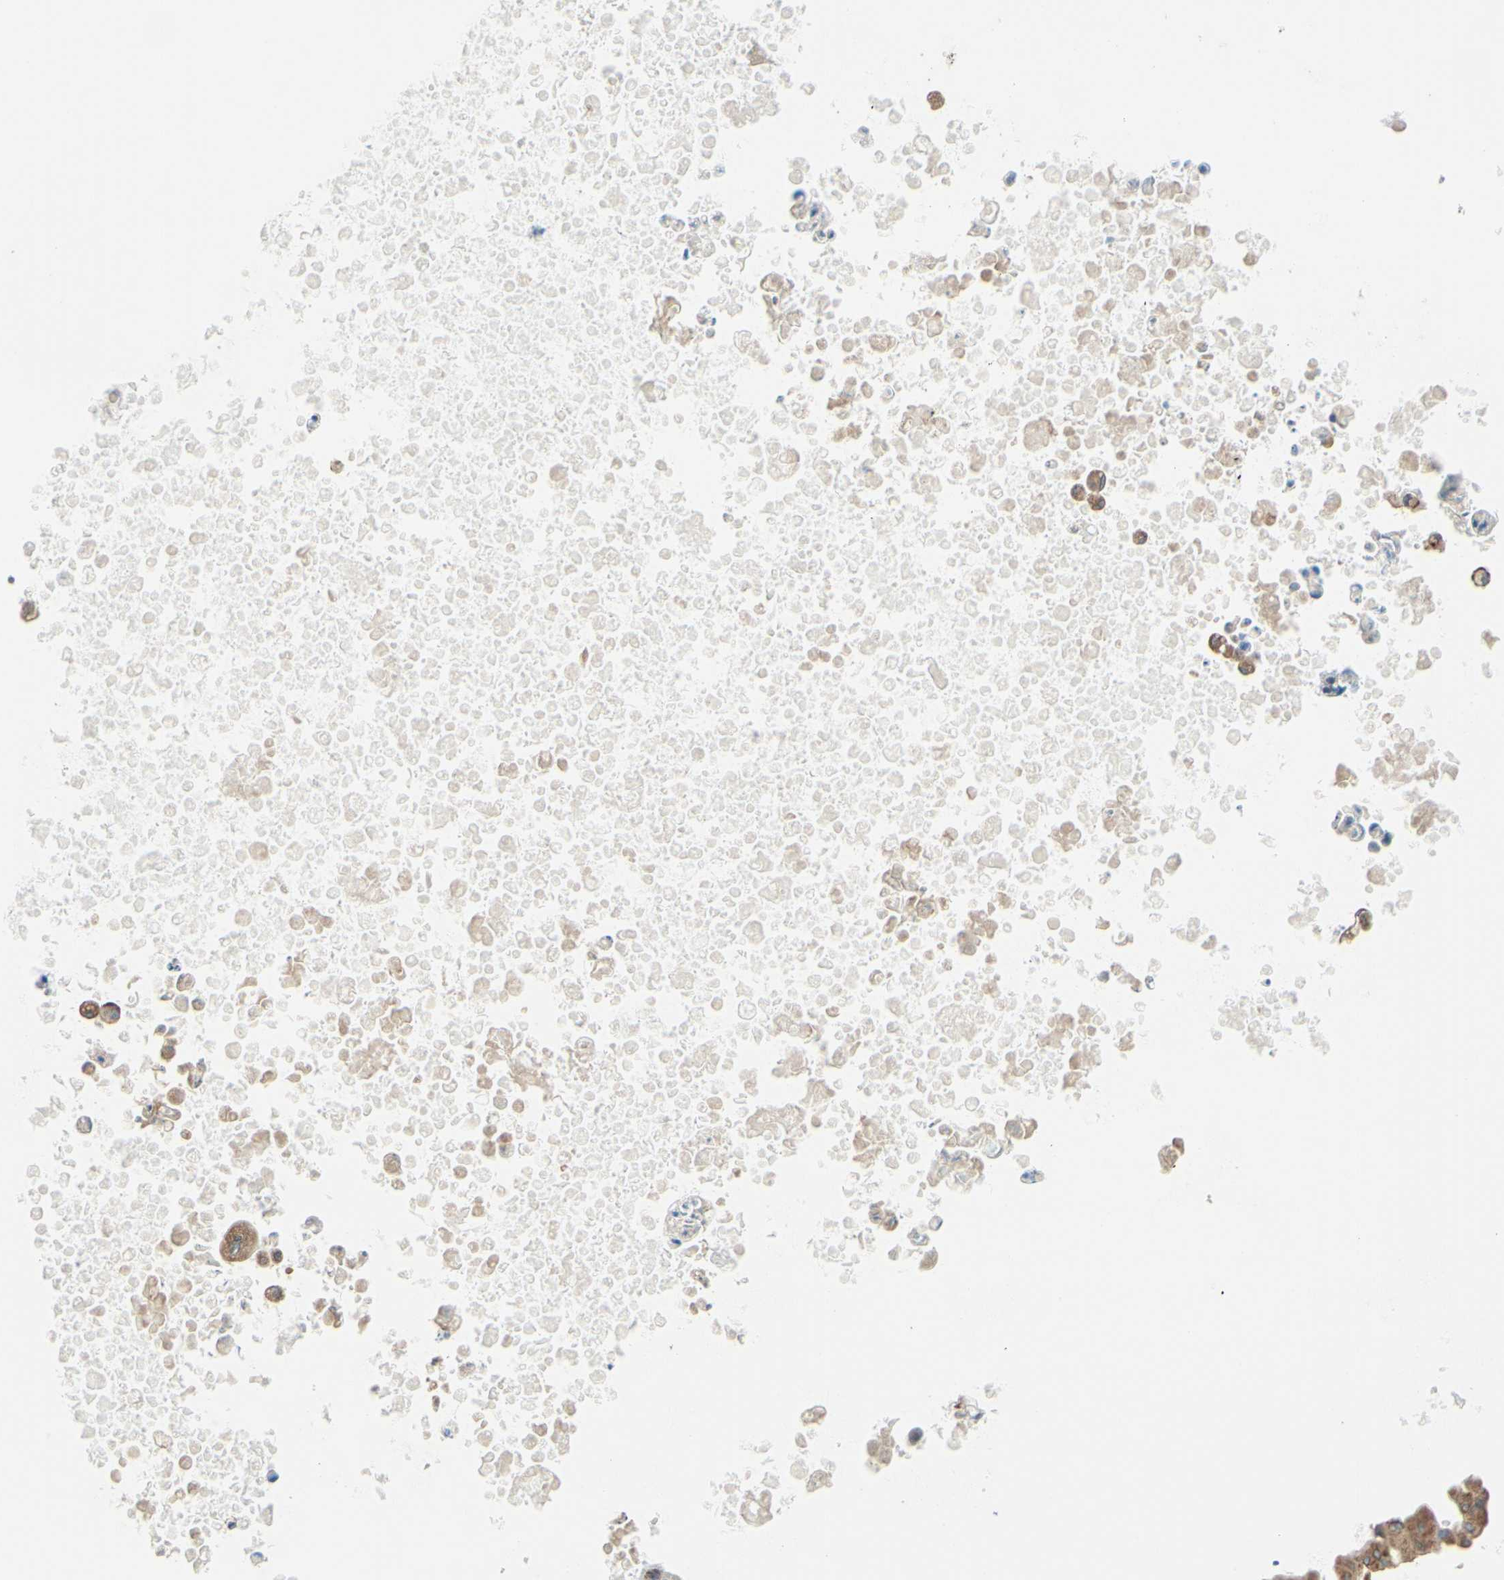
{"staining": {"intensity": "moderate", "quantity": ">75%", "location": "cytoplasmic/membranous"}, "tissue": "ovarian cancer", "cell_type": "Tumor cells", "image_type": "cancer", "snomed": [{"axis": "morphology", "description": "Cystadenocarcinoma, mucinous, NOS"}, {"axis": "topography", "description": "Ovary"}], "caption": "Human ovarian mucinous cystadenocarcinoma stained for a protein (brown) demonstrates moderate cytoplasmic/membranous positive positivity in about >75% of tumor cells.", "gene": "DNAJB11", "patient": {"sex": "female", "age": 37}}